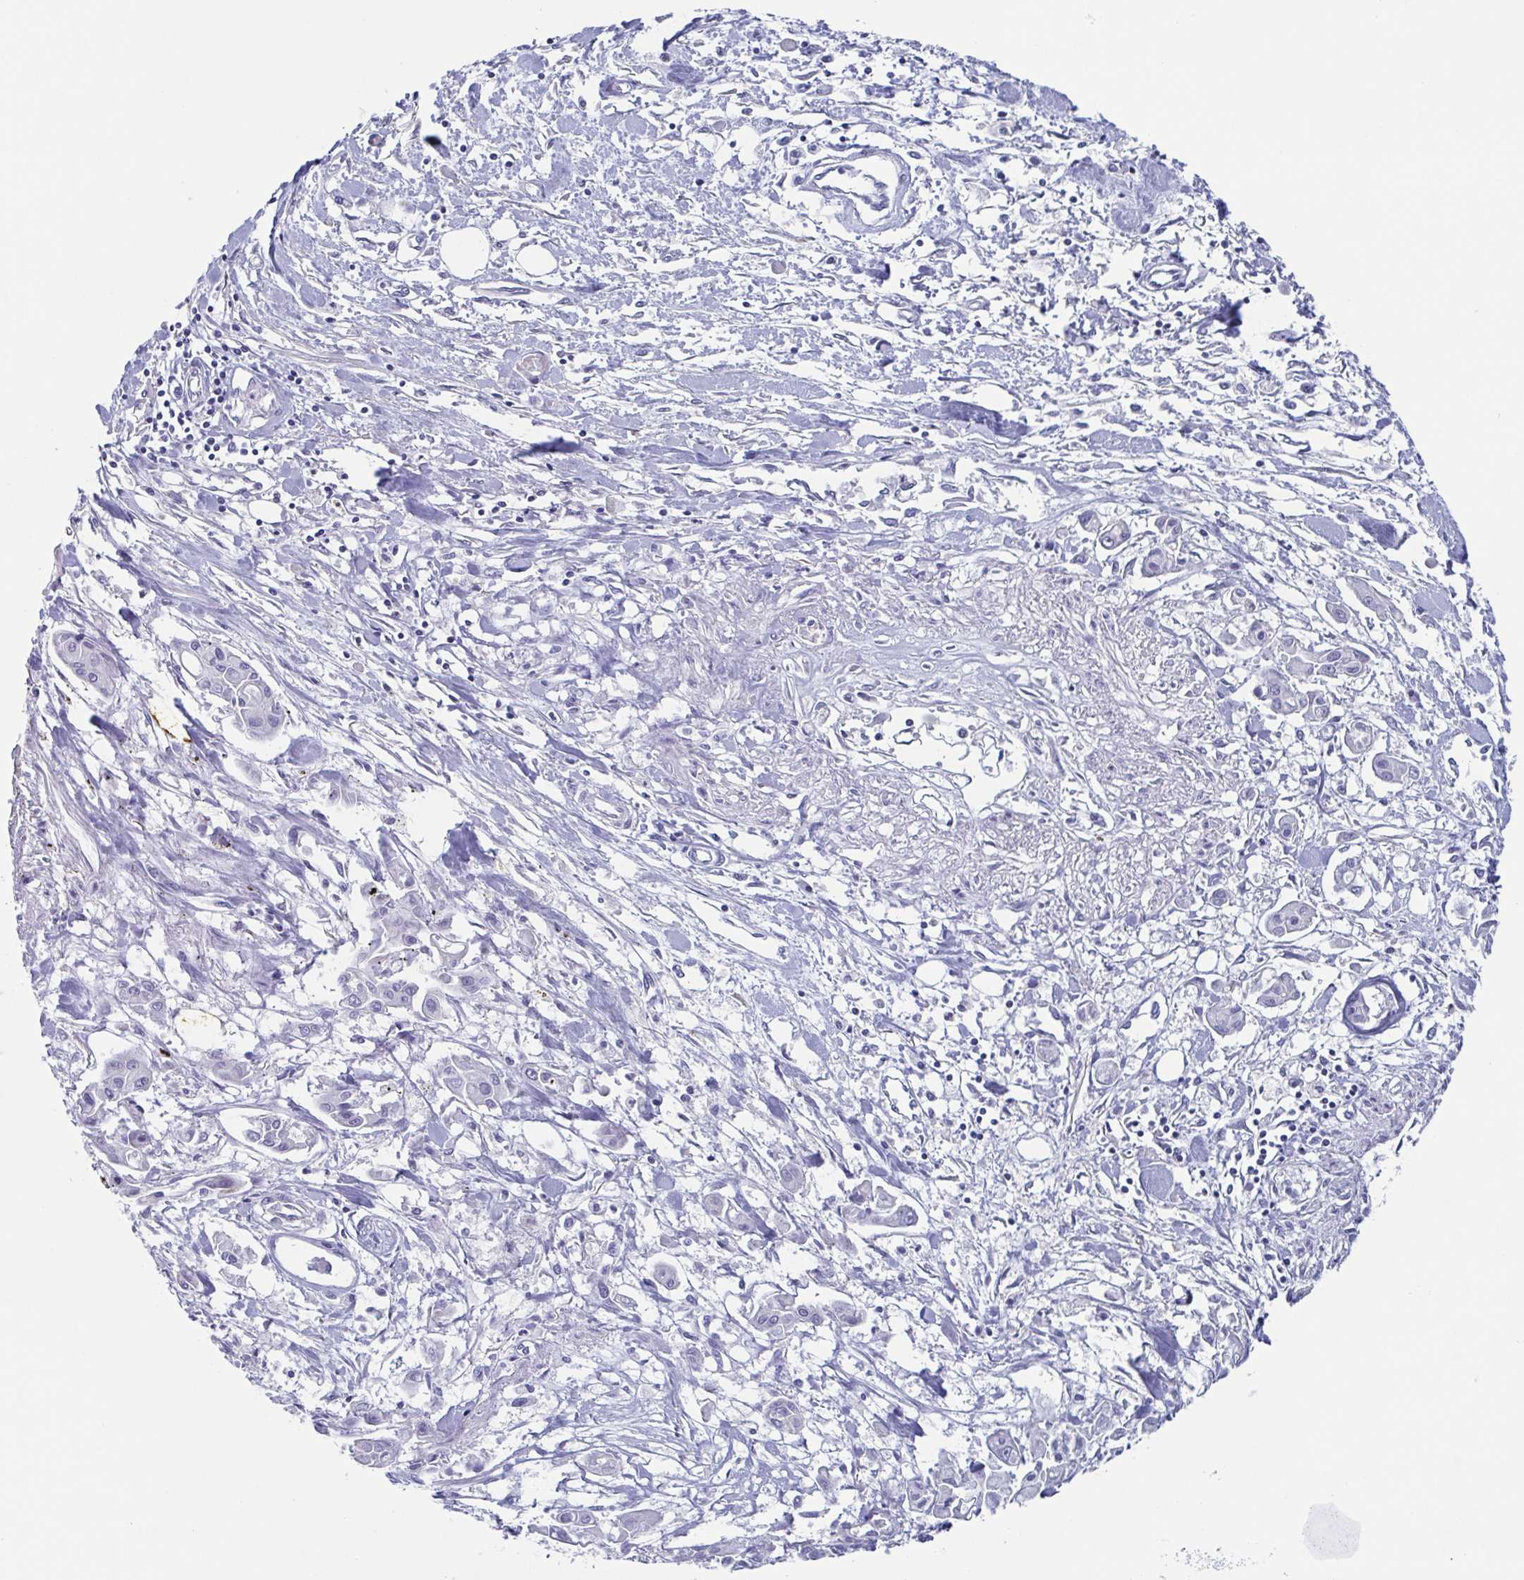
{"staining": {"intensity": "negative", "quantity": "none", "location": "none"}, "tissue": "pancreatic cancer", "cell_type": "Tumor cells", "image_type": "cancer", "snomed": [{"axis": "morphology", "description": "Adenocarcinoma, NOS"}, {"axis": "topography", "description": "Pancreas"}], "caption": "An immunohistochemistry image of adenocarcinoma (pancreatic) is shown. There is no staining in tumor cells of adenocarcinoma (pancreatic). (DAB (3,3'-diaminobenzidine) immunohistochemistry (IHC) visualized using brightfield microscopy, high magnification).", "gene": "PBOV1", "patient": {"sex": "male", "age": 61}}